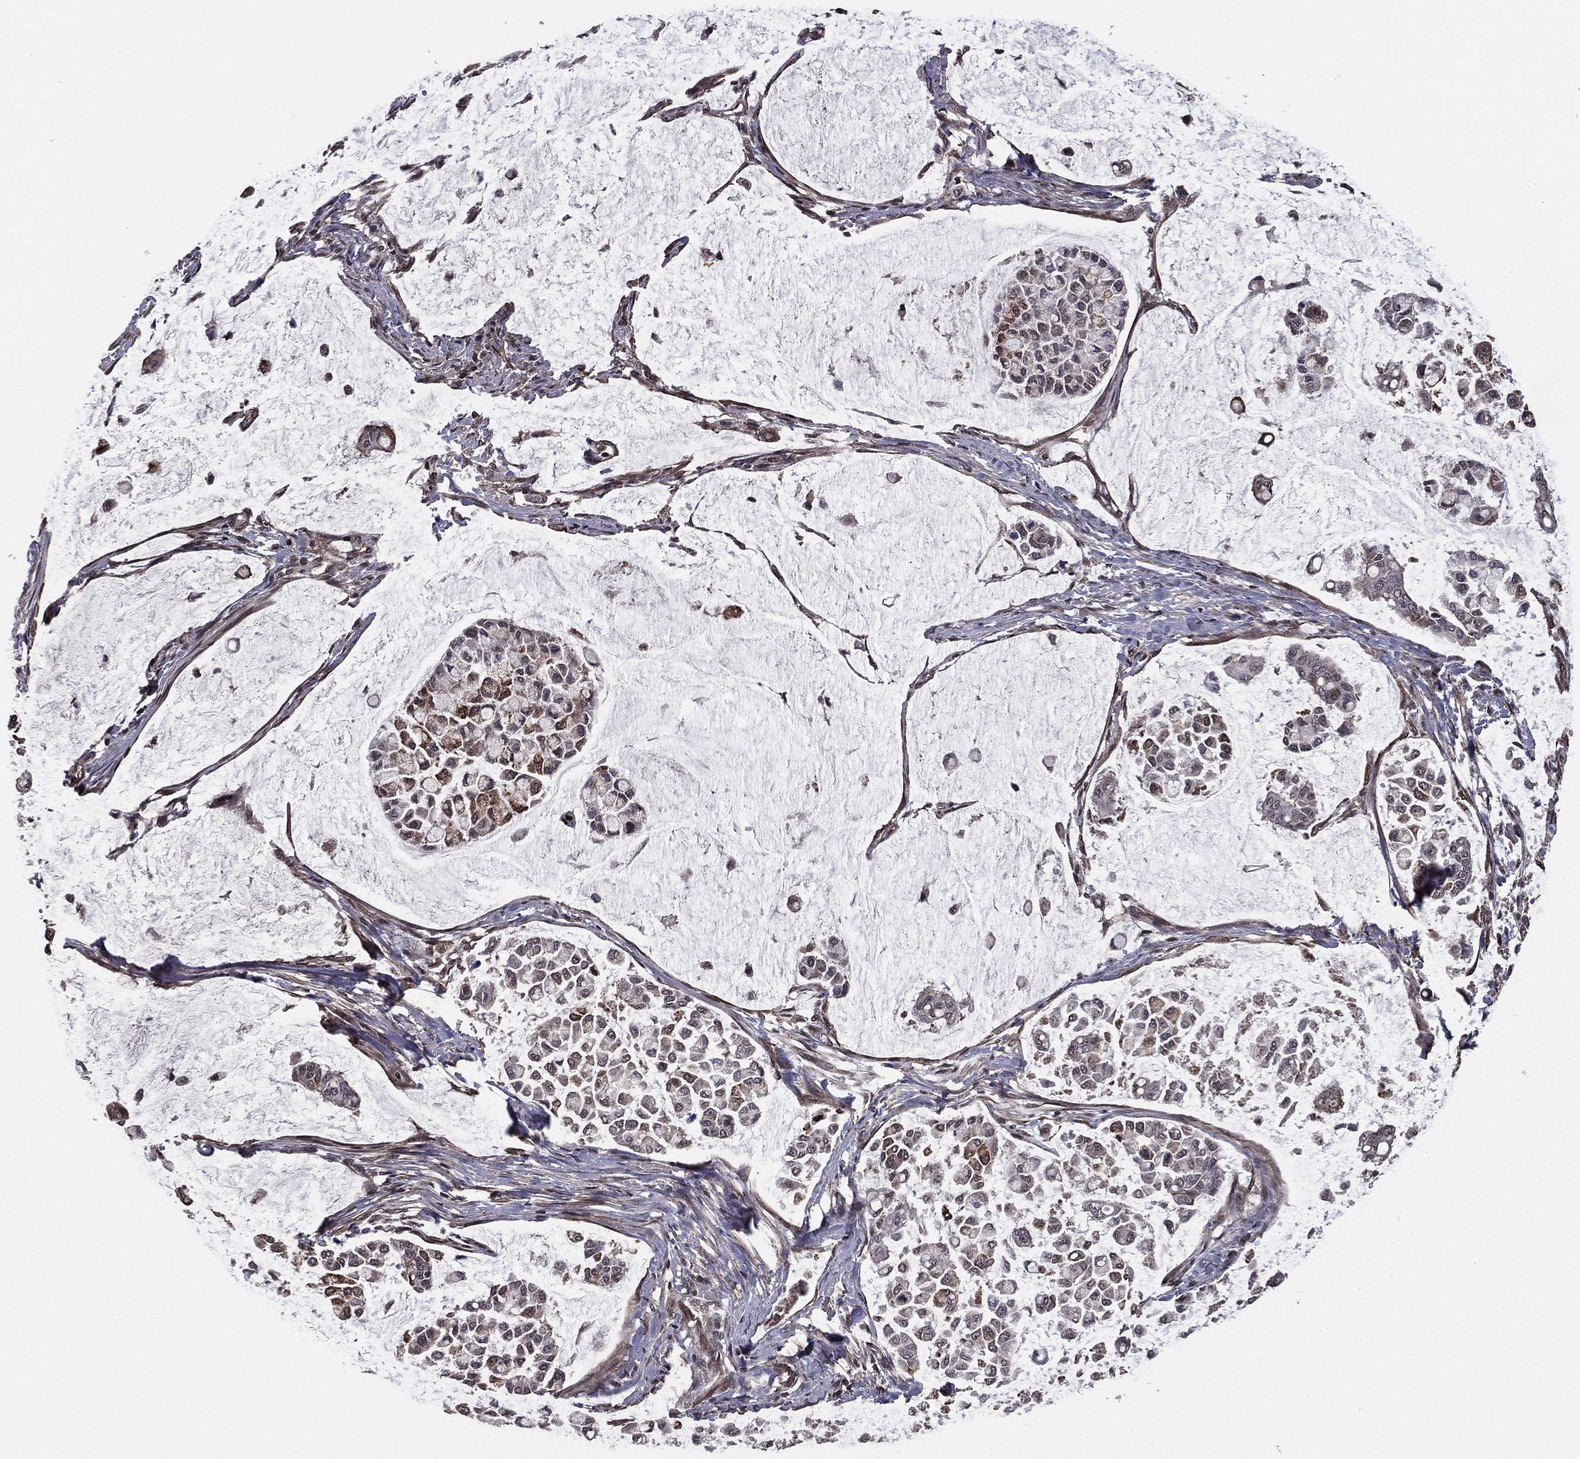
{"staining": {"intensity": "weak", "quantity": "25%-75%", "location": "cytoplasmic/membranous"}, "tissue": "stomach cancer", "cell_type": "Tumor cells", "image_type": "cancer", "snomed": [{"axis": "morphology", "description": "Adenocarcinoma, NOS"}, {"axis": "topography", "description": "Stomach"}], "caption": "Immunohistochemistry photomicrograph of neoplastic tissue: human stomach cancer stained using IHC demonstrates low levels of weak protein expression localized specifically in the cytoplasmic/membranous of tumor cells, appearing as a cytoplasmic/membranous brown color.", "gene": "RARB", "patient": {"sex": "male", "age": 82}}